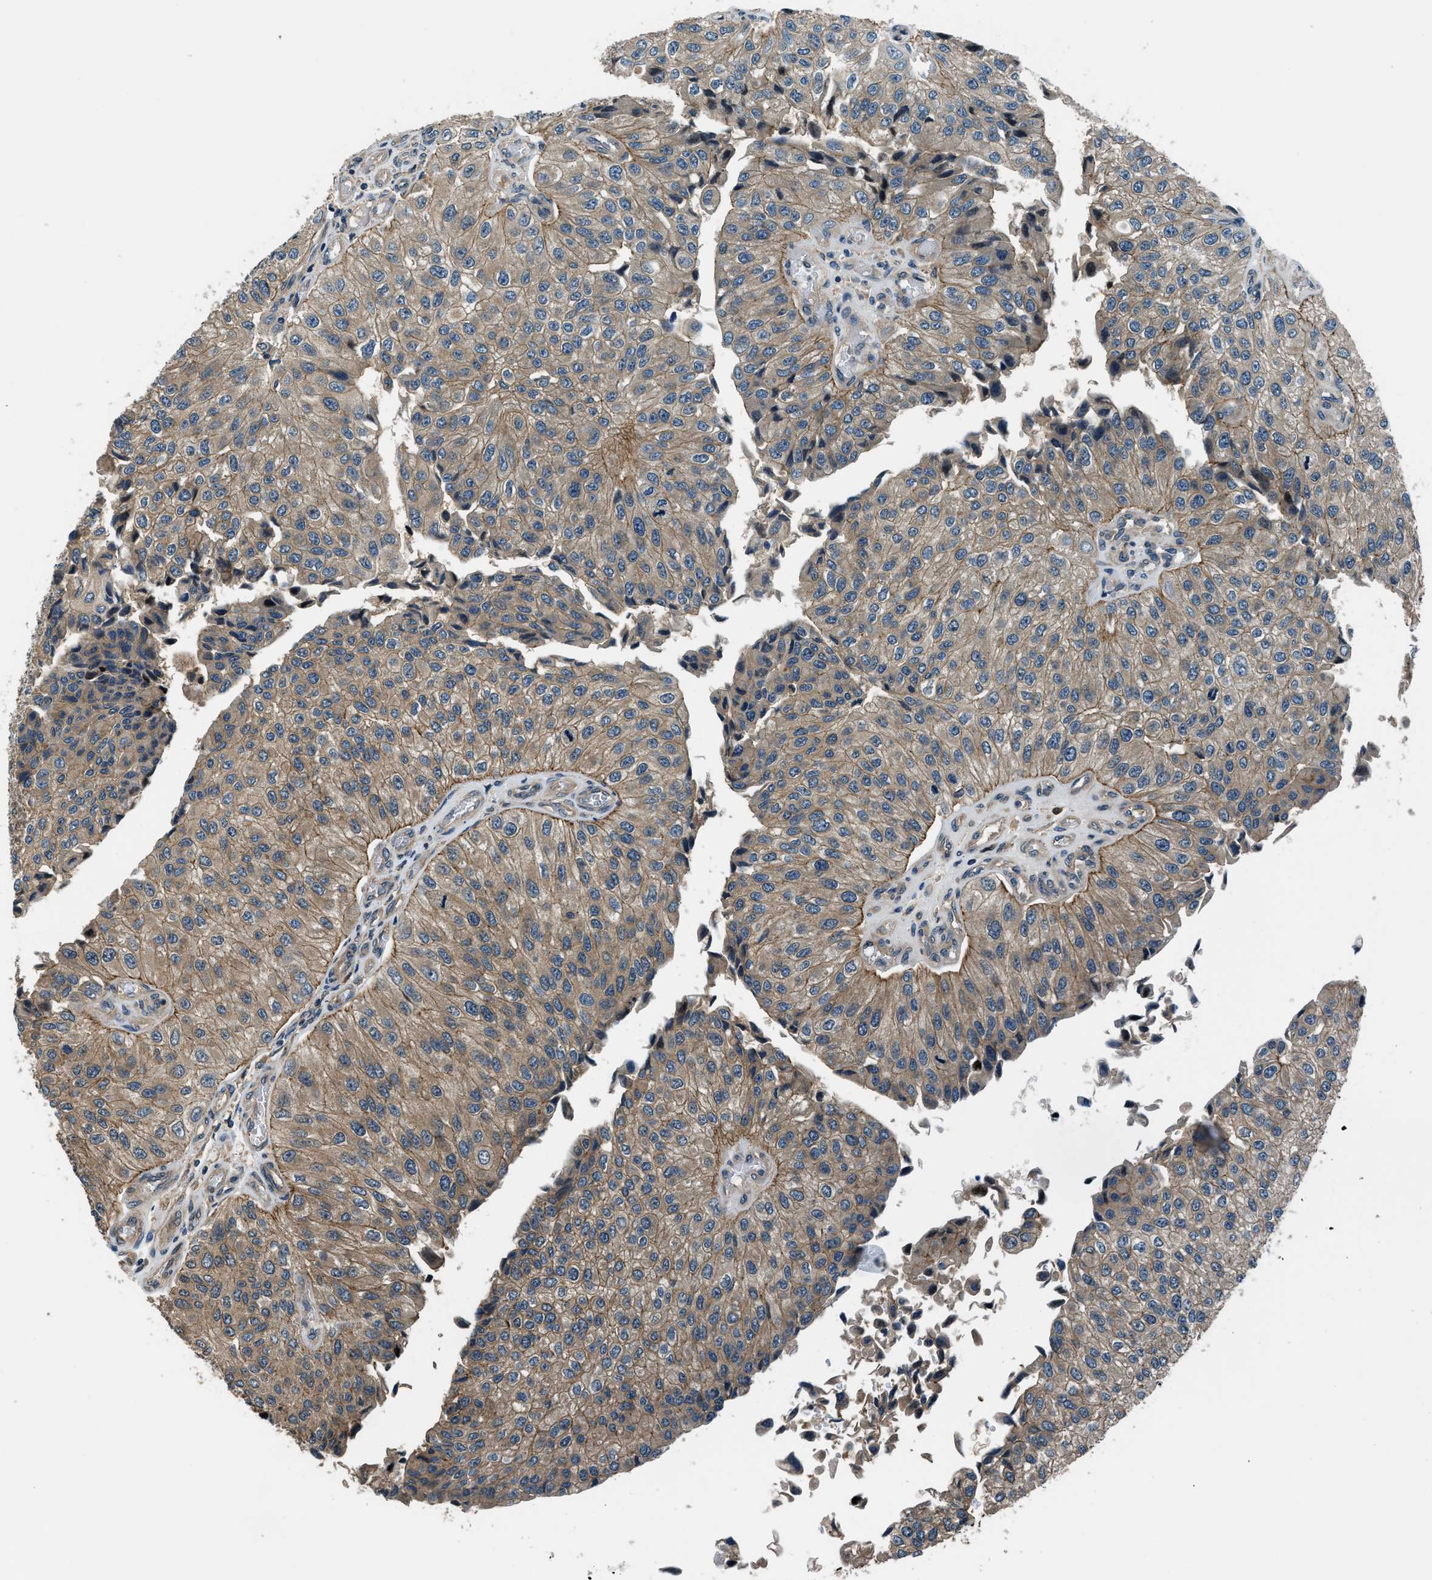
{"staining": {"intensity": "moderate", "quantity": "25%-75%", "location": "cytoplasmic/membranous"}, "tissue": "urothelial cancer", "cell_type": "Tumor cells", "image_type": "cancer", "snomed": [{"axis": "morphology", "description": "Urothelial carcinoma, High grade"}, {"axis": "topography", "description": "Kidney"}, {"axis": "topography", "description": "Urinary bladder"}], "caption": "Protein staining of urothelial carcinoma (high-grade) tissue displays moderate cytoplasmic/membranous positivity in about 25%-75% of tumor cells.", "gene": "ARHGEF11", "patient": {"sex": "male", "age": 77}}